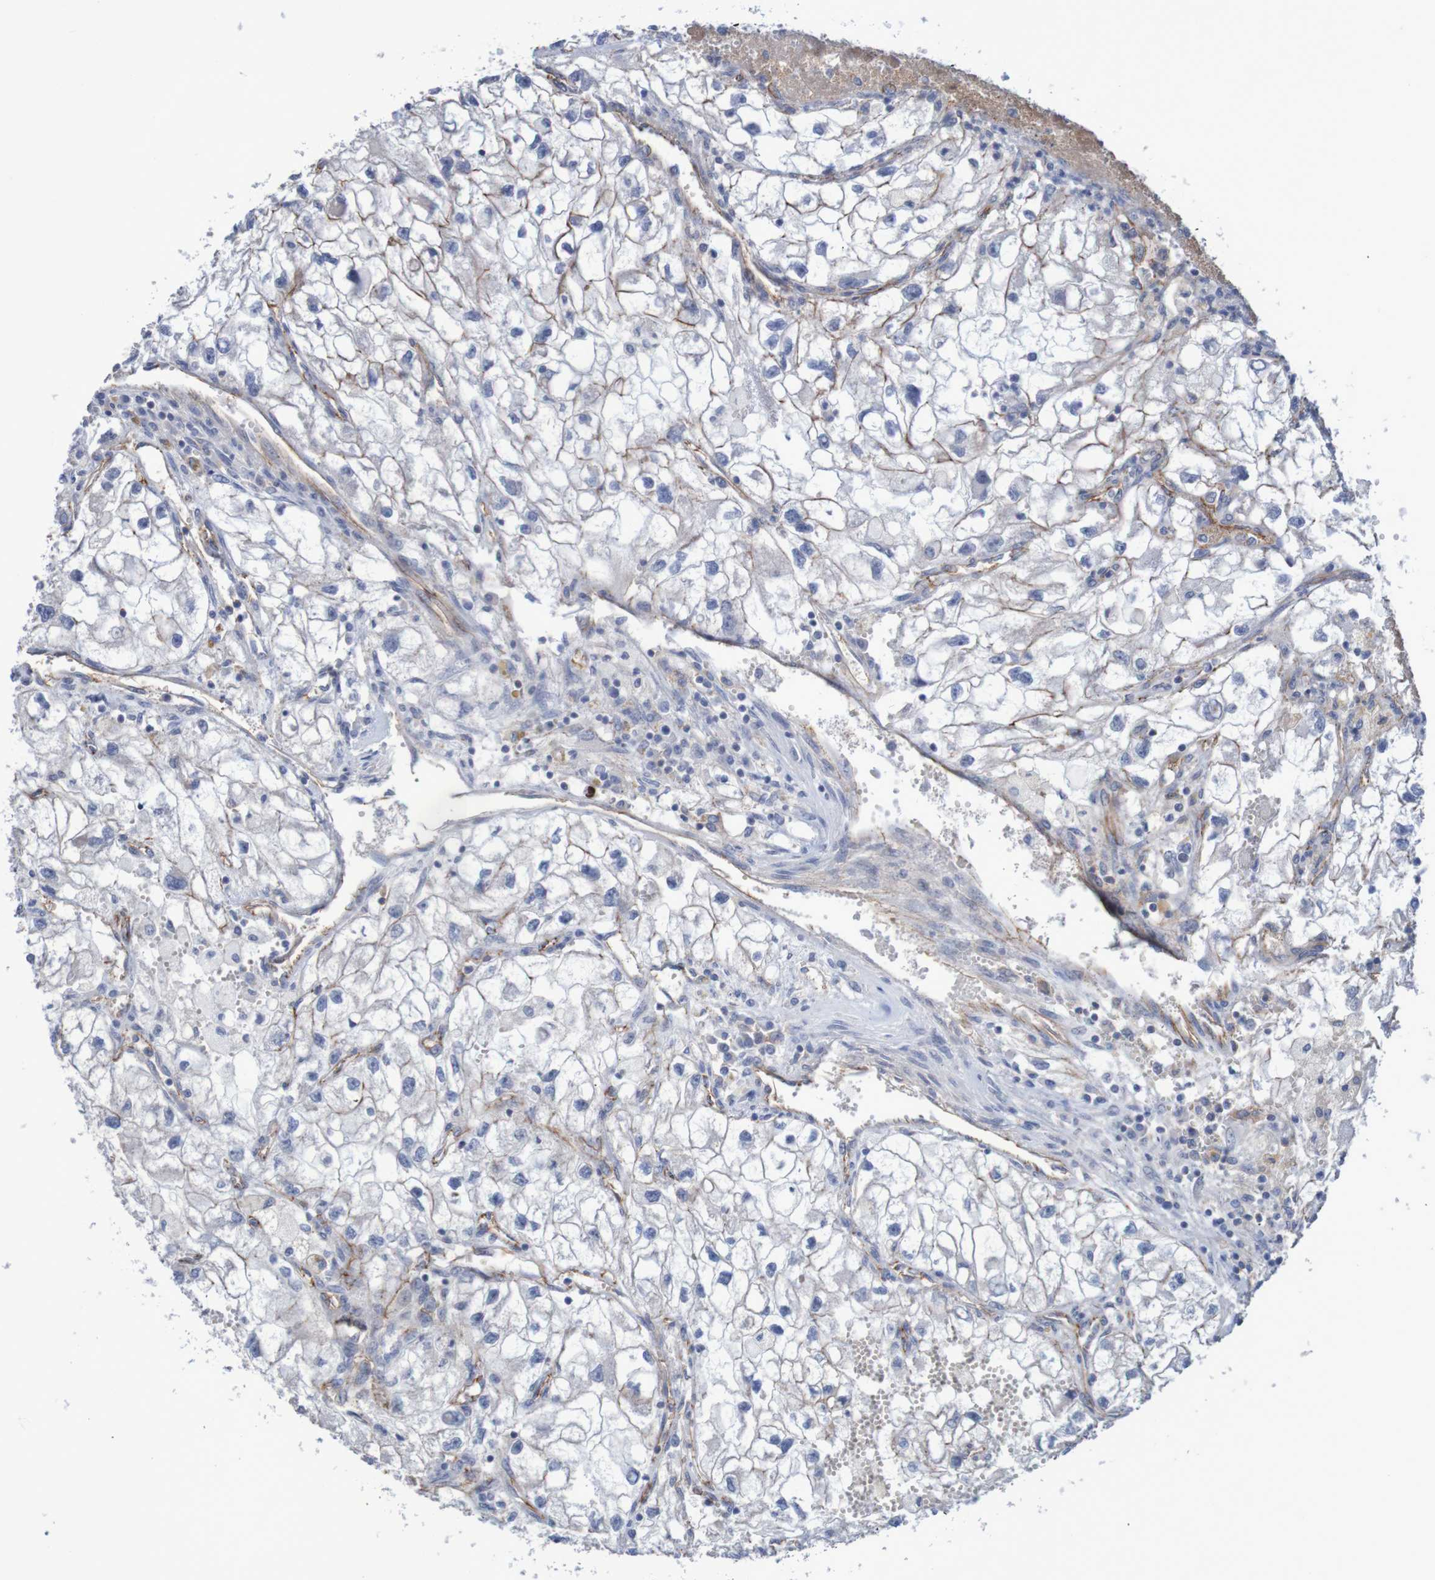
{"staining": {"intensity": "negative", "quantity": "none", "location": "none"}, "tissue": "renal cancer", "cell_type": "Tumor cells", "image_type": "cancer", "snomed": [{"axis": "morphology", "description": "Adenocarcinoma, NOS"}, {"axis": "topography", "description": "Kidney"}], "caption": "Renal cancer was stained to show a protein in brown. There is no significant staining in tumor cells.", "gene": "NECTIN2", "patient": {"sex": "female", "age": 70}}